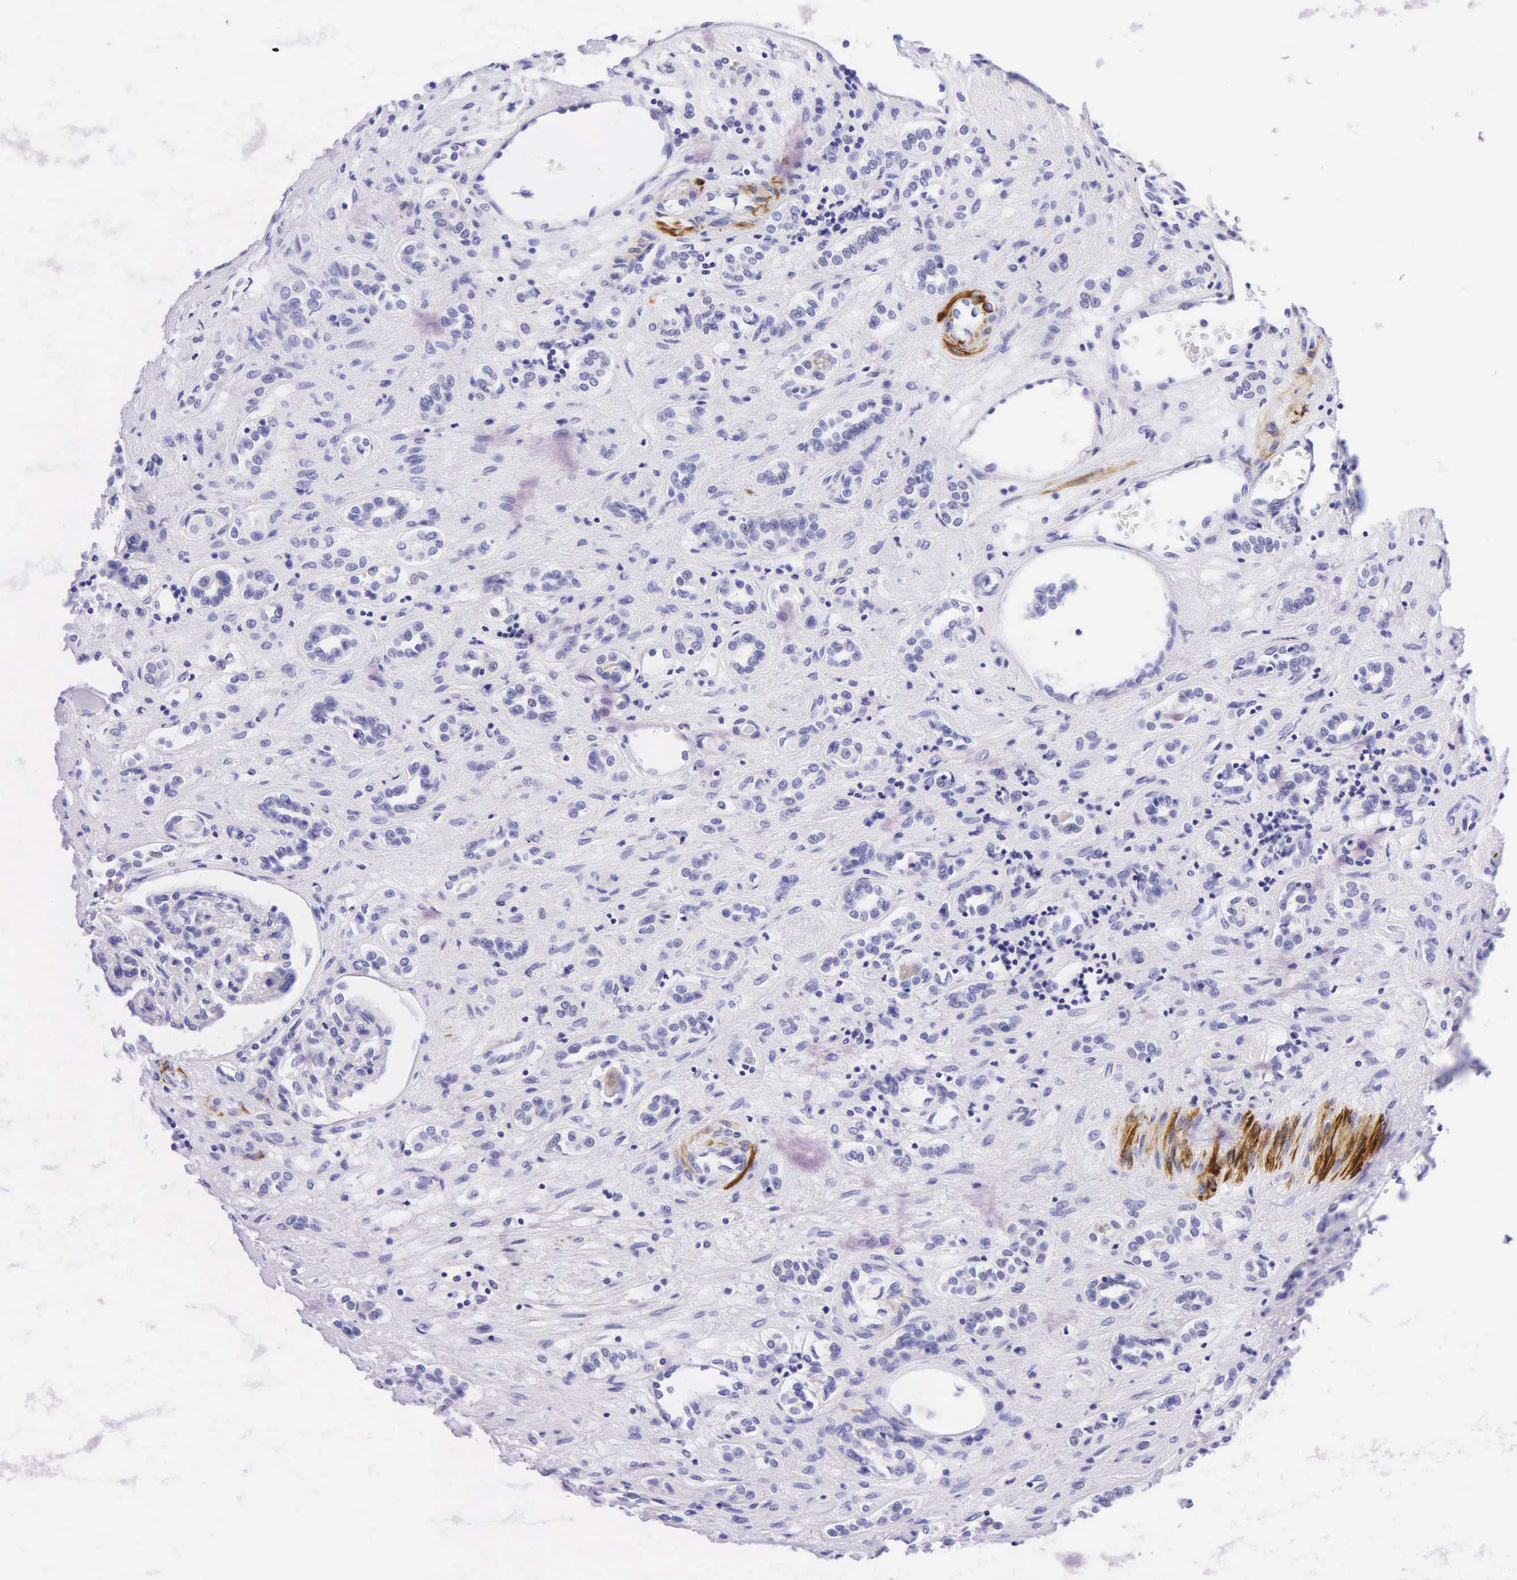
{"staining": {"intensity": "negative", "quantity": "none", "location": "none"}, "tissue": "renal cancer", "cell_type": "Tumor cells", "image_type": "cancer", "snomed": [{"axis": "morphology", "description": "Adenocarcinoma, NOS"}, {"axis": "topography", "description": "Kidney"}], "caption": "Immunohistochemistry of renal cancer shows no staining in tumor cells. Nuclei are stained in blue.", "gene": "DES", "patient": {"sex": "male", "age": 57}}